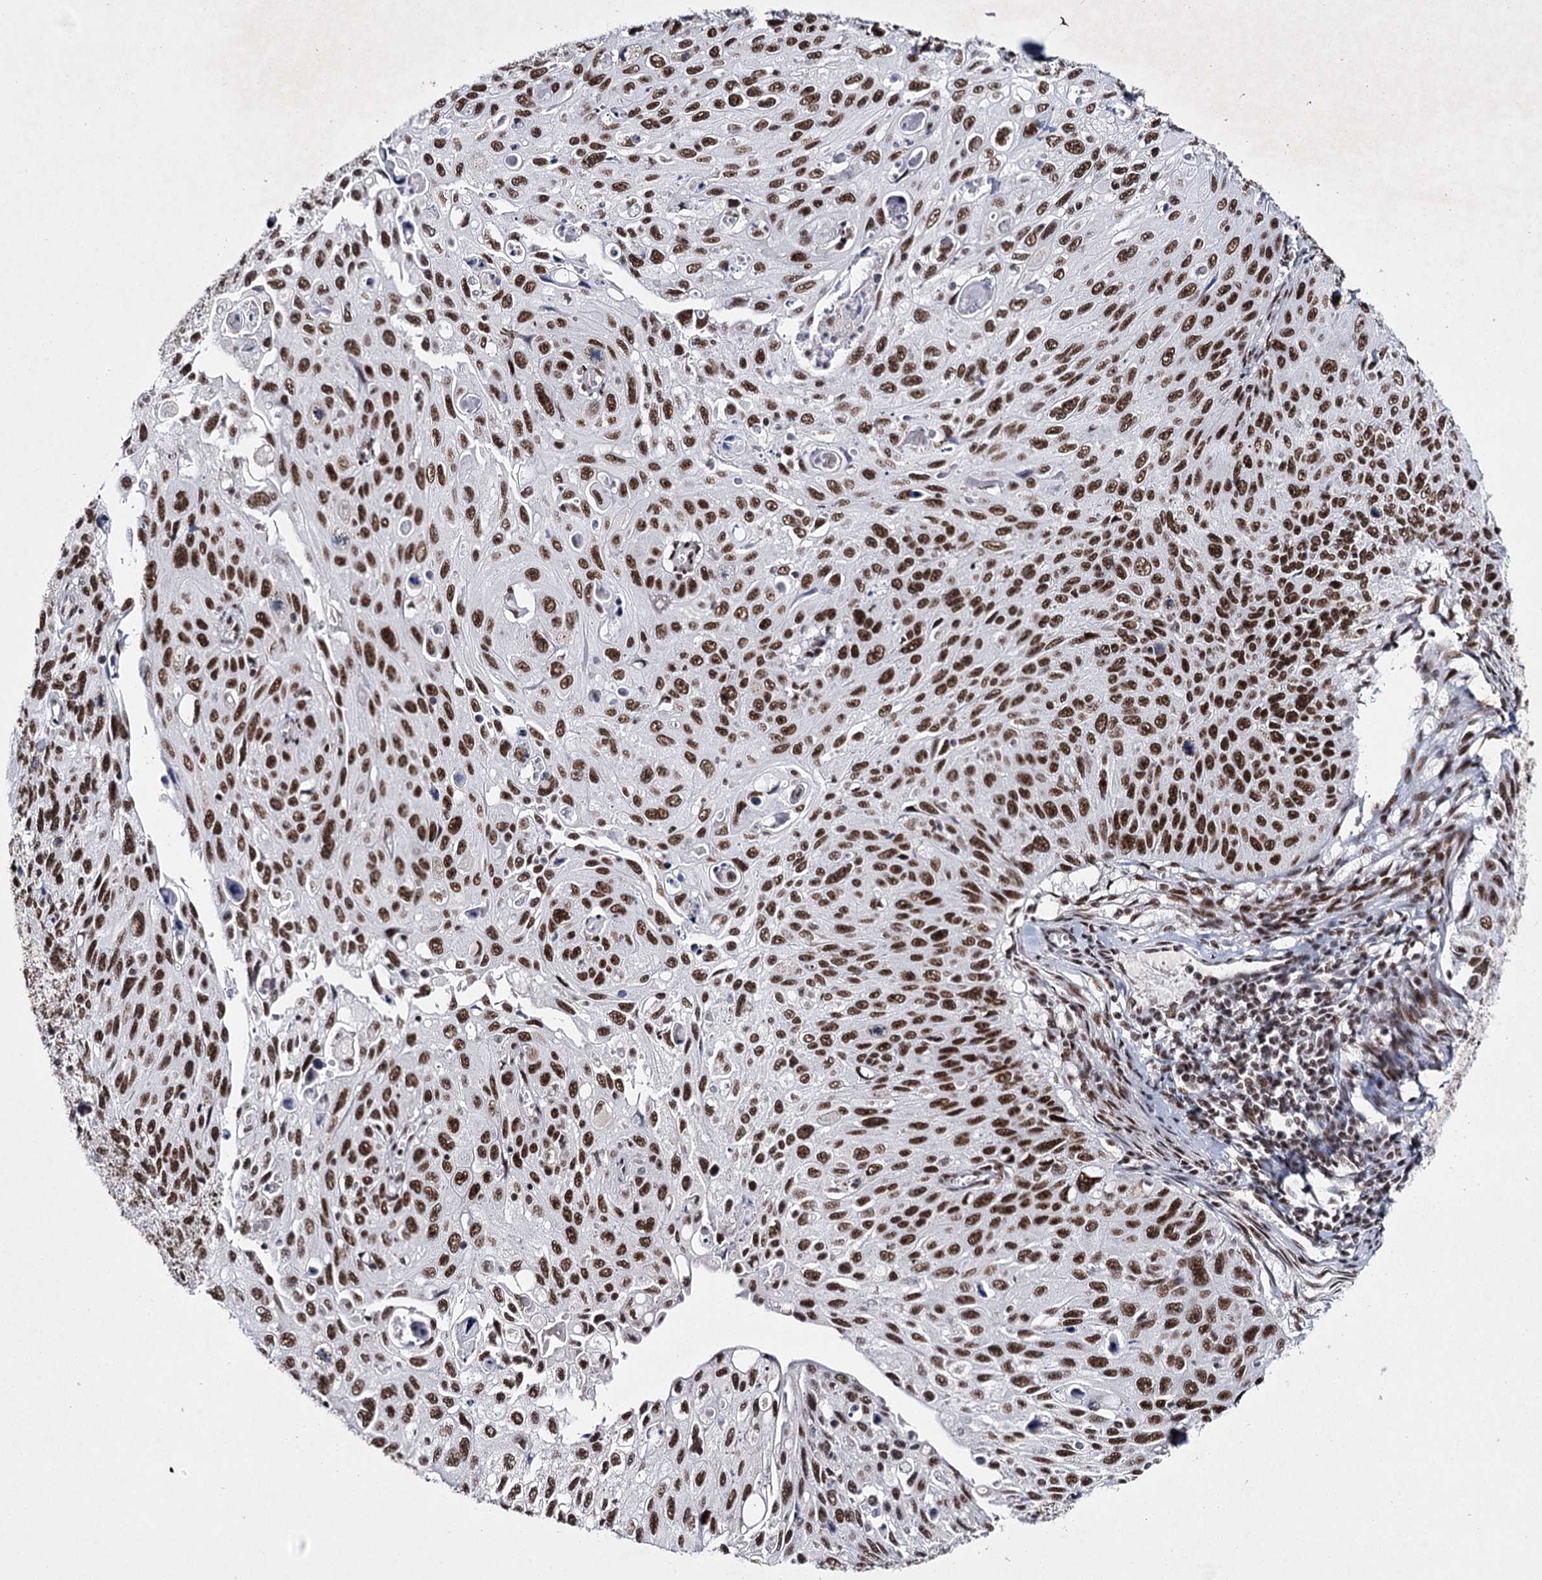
{"staining": {"intensity": "strong", "quantity": ">75%", "location": "nuclear"}, "tissue": "cervical cancer", "cell_type": "Tumor cells", "image_type": "cancer", "snomed": [{"axis": "morphology", "description": "Squamous cell carcinoma, NOS"}, {"axis": "topography", "description": "Cervix"}], "caption": "Protein expression analysis of cervical squamous cell carcinoma reveals strong nuclear expression in approximately >75% of tumor cells.", "gene": "SCAF8", "patient": {"sex": "female", "age": 70}}